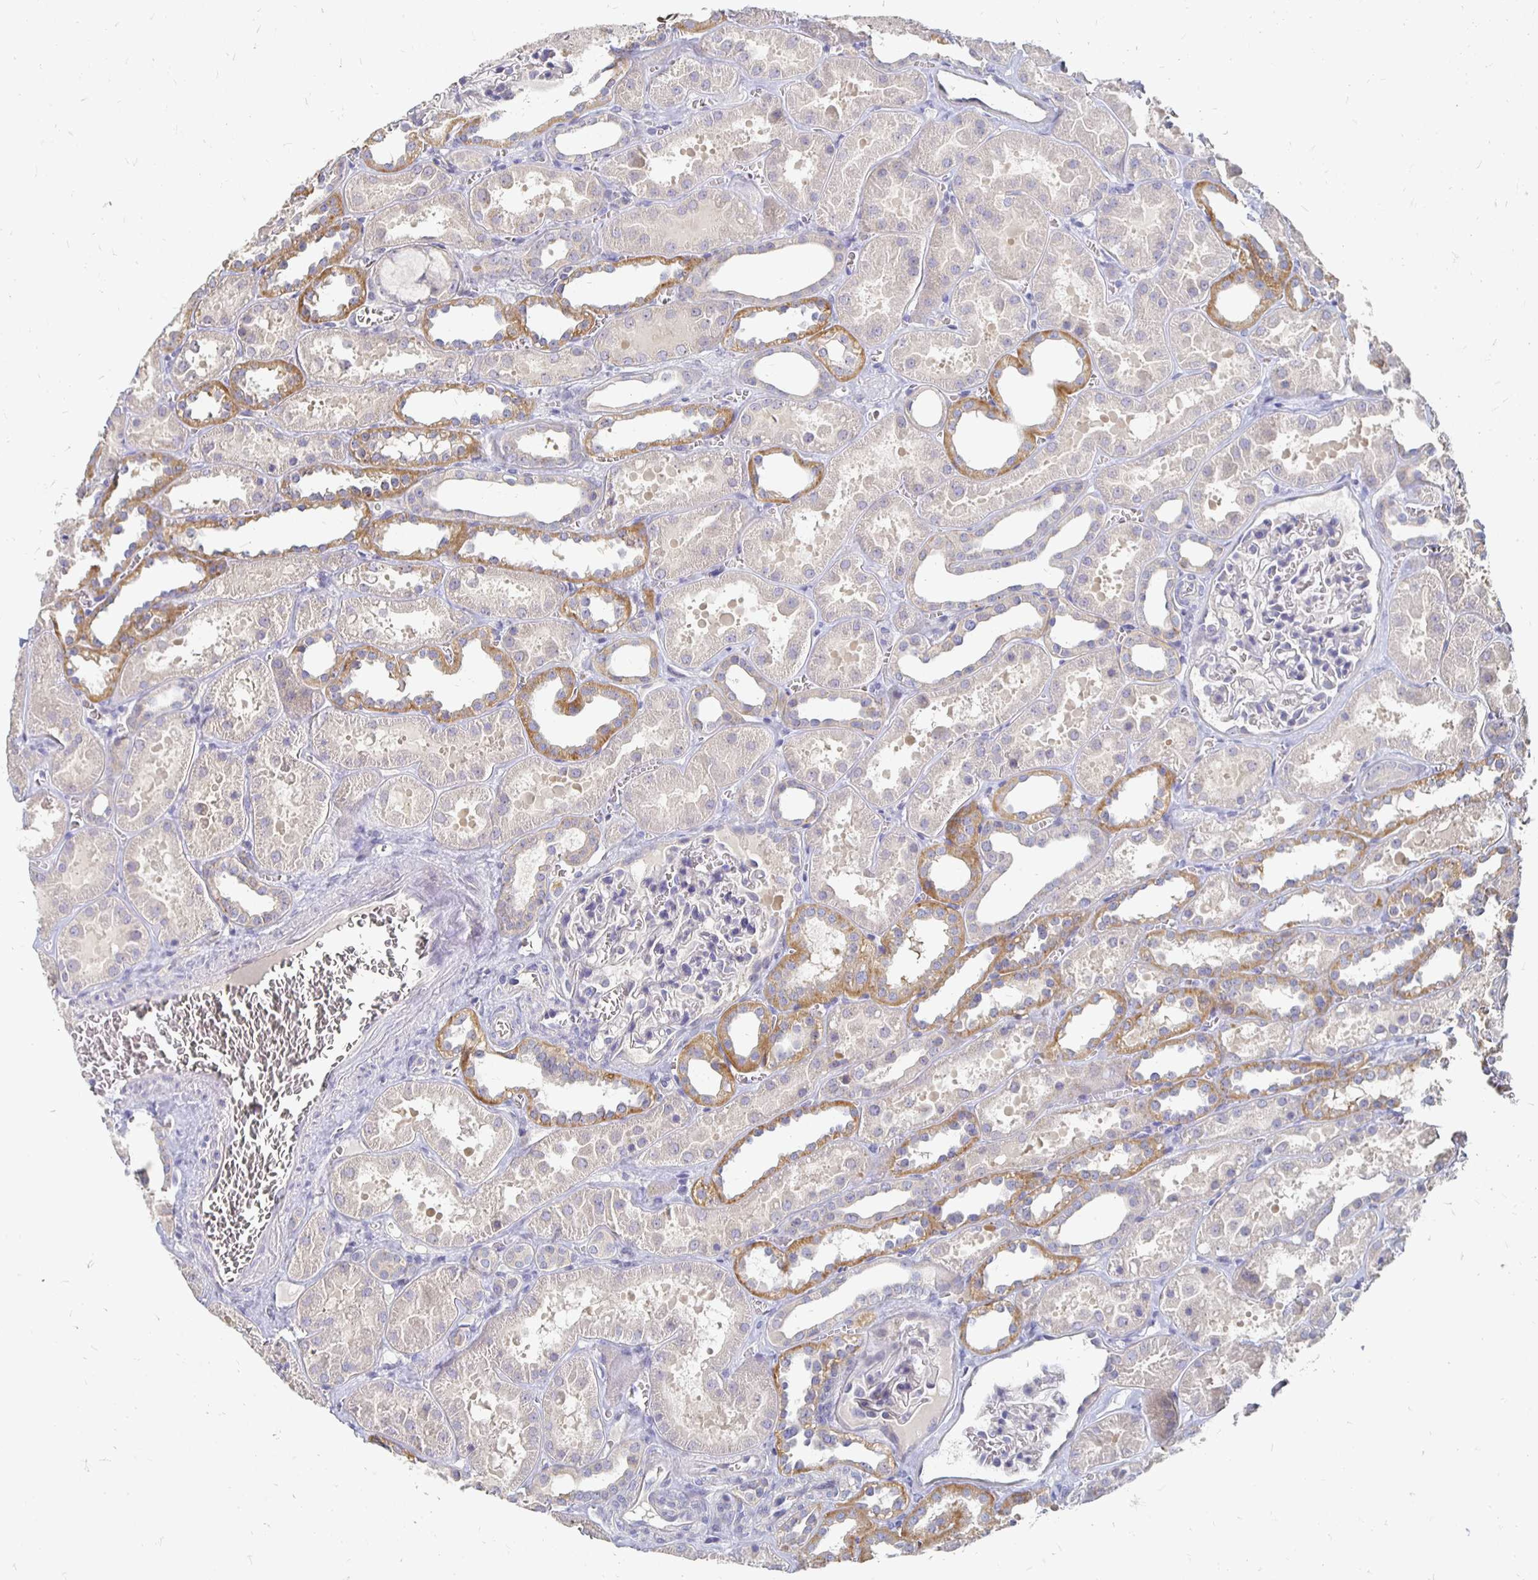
{"staining": {"intensity": "negative", "quantity": "none", "location": "none"}, "tissue": "kidney", "cell_type": "Cells in glomeruli", "image_type": "normal", "snomed": [{"axis": "morphology", "description": "Normal tissue, NOS"}, {"axis": "topography", "description": "Kidney"}], "caption": "The micrograph demonstrates no significant expression in cells in glomeruli of kidney.", "gene": "FKRP", "patient": {"sex": "female", "age": 41}}